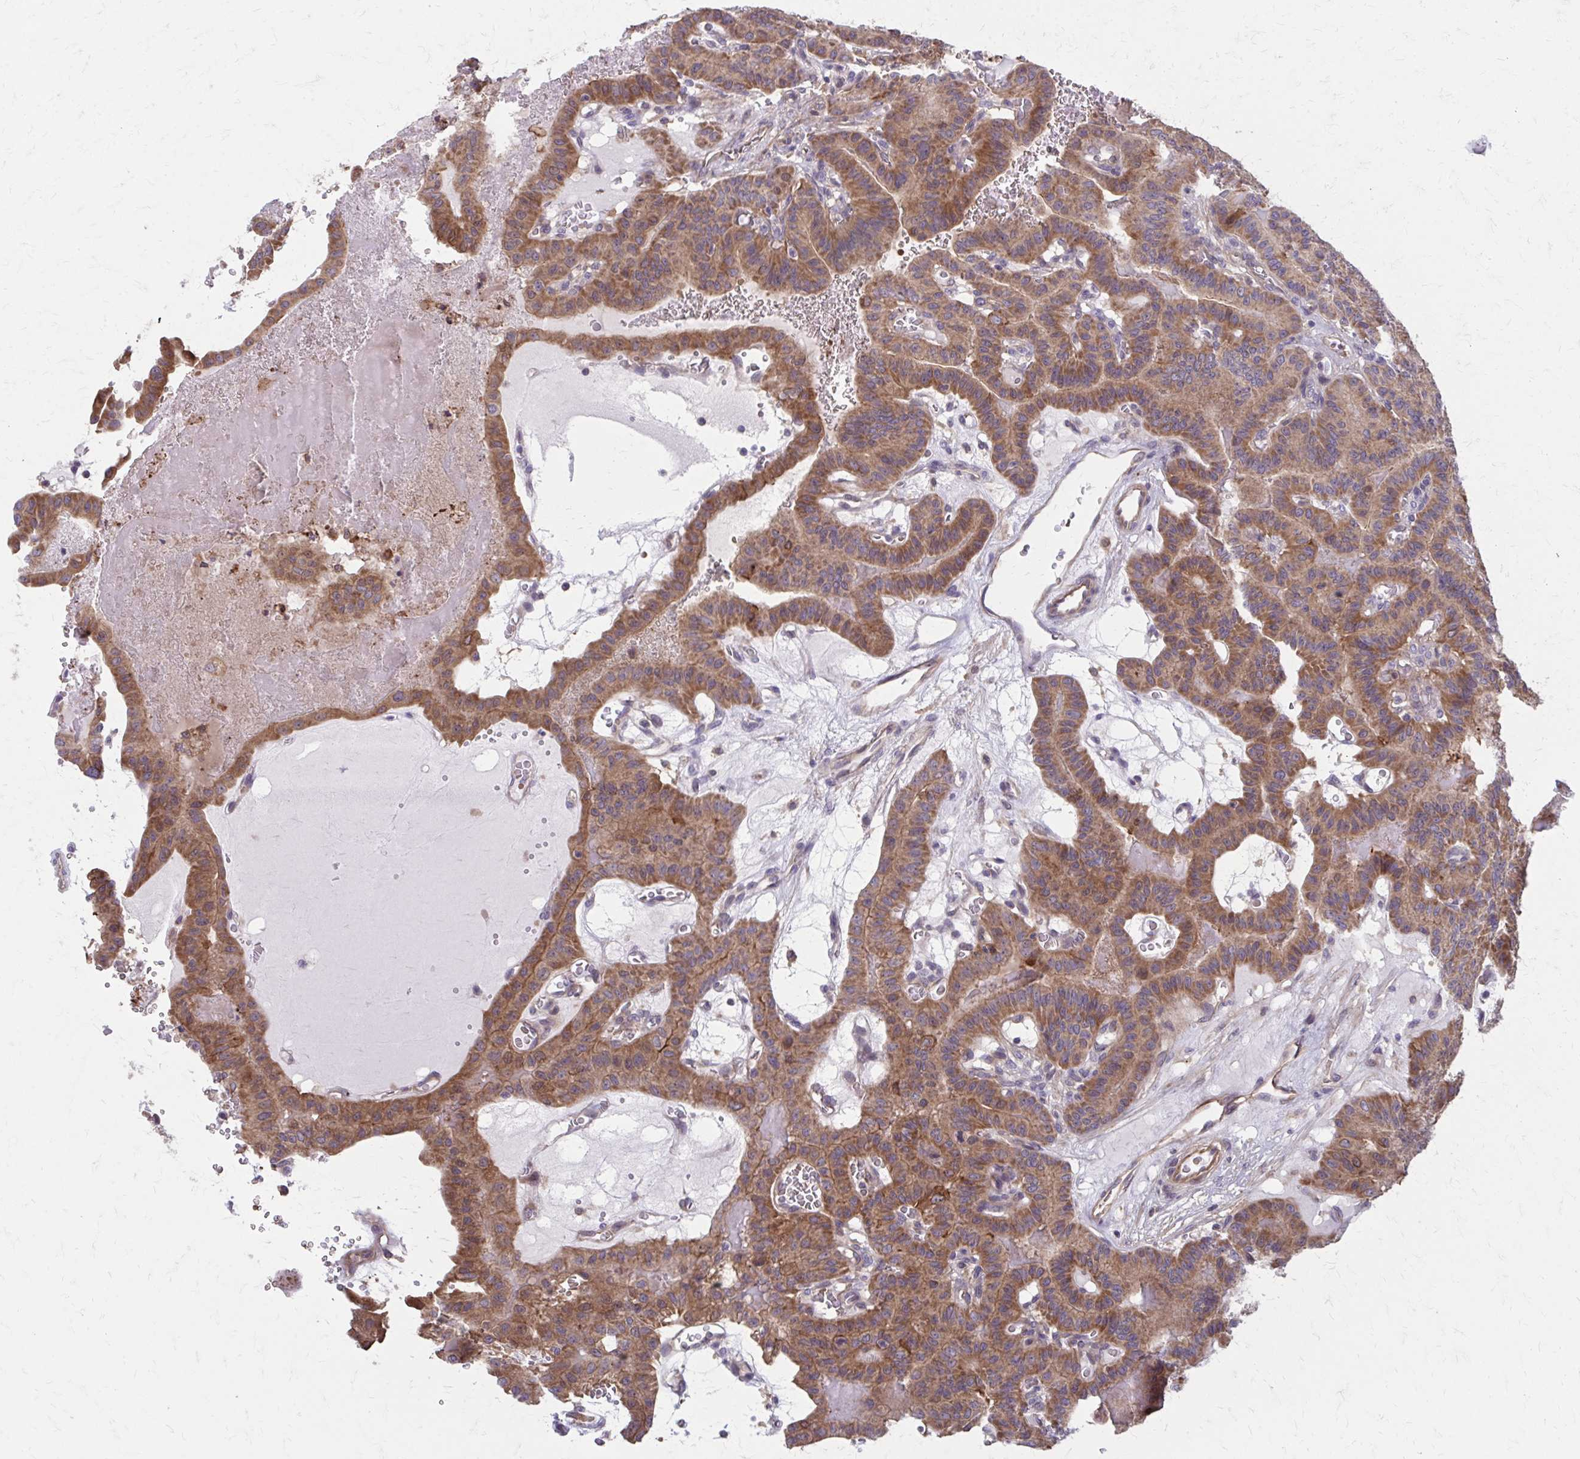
{"staining": {"intensity": "moderate", "quantity": ">75%", "location": "cytoplasmic/membranous"}, "tissue": "thyroid cancer", "cell_type": "Tumor cells", "image_type": "cancer", "snomed": [{"axis": "morphology", "description": "Papillary adenocarcinoma, NOS"}, {"axis": "topography", "description": "Thyroid gland"}], "caption": "The photomicrograph displays immunohistochemical staining of thyroid cancer (papillary adenocarcinoma). There is moderate cytoplasmic/membranous expression is appreciated in approximately >75% of tumor cells. (brown staining indicates protein expression, while blue staining denotes nuclei).", "gene": "MMP14", "patient": {"sex": "male", "age": 87}}